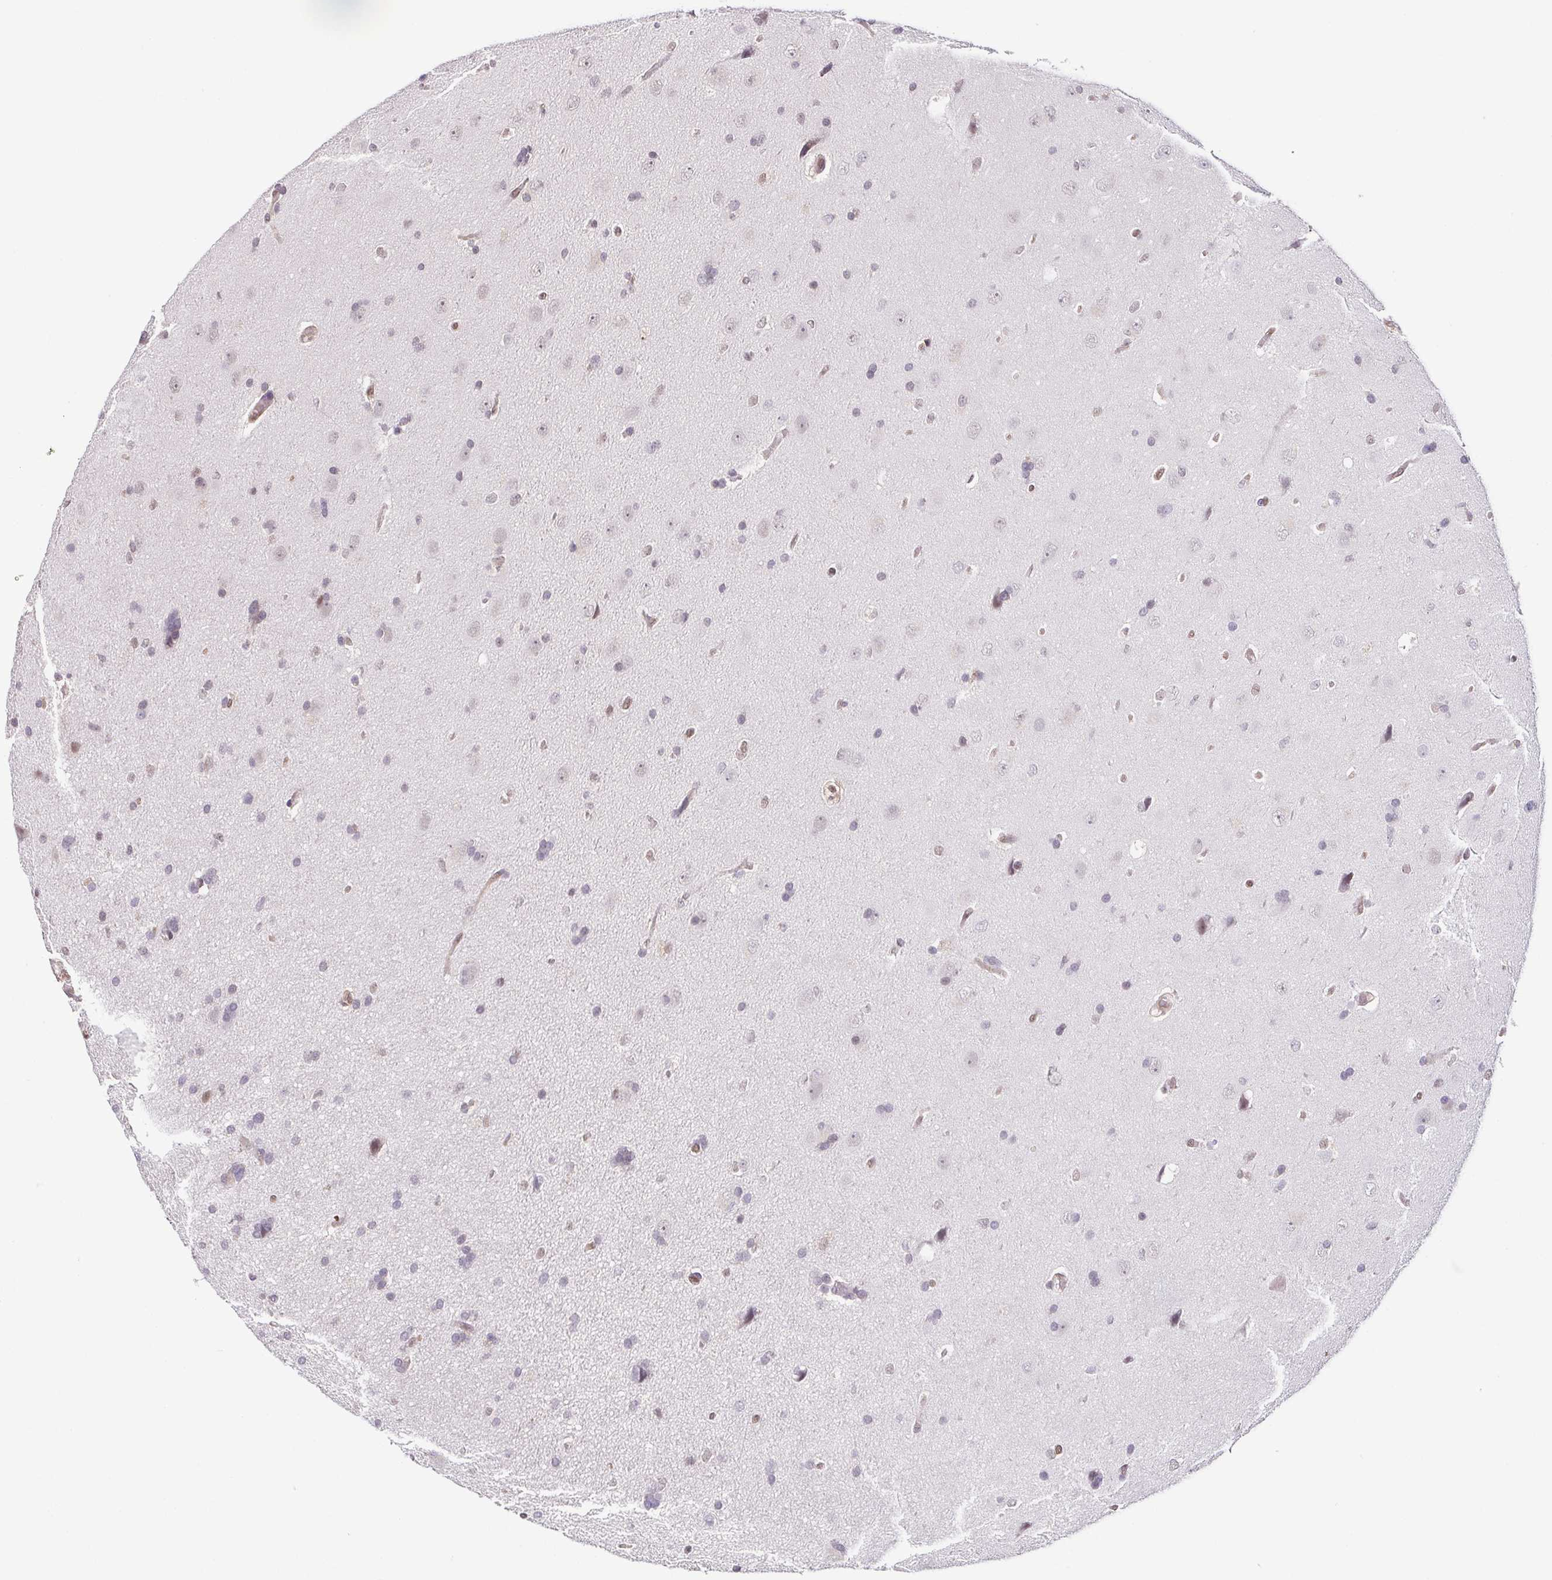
{"staining": {"intensity": "weak", "quantity": "<25%", "location": "nuclear"}, "tissue": "glioma", "cell_type": "Tumor cells", "image_type": "cancer", "snomed": [{"axis": "morphology", "description": "Glioma, malignant, Low grade"}, {"axis": "topography", "description": "Brain"}], "caption": "IHC micrograph of human malignant glioma (low-grade) stained for a protein (brown), which exhibits no staining in tumor cells. (Stains: DAB immunohistochemistry with hematoxylin counter stain, Microscopy: brightfield microscopy at high magnification).", "gene": "PSMB9", "patient": {"sex": "female", "age": 54}}